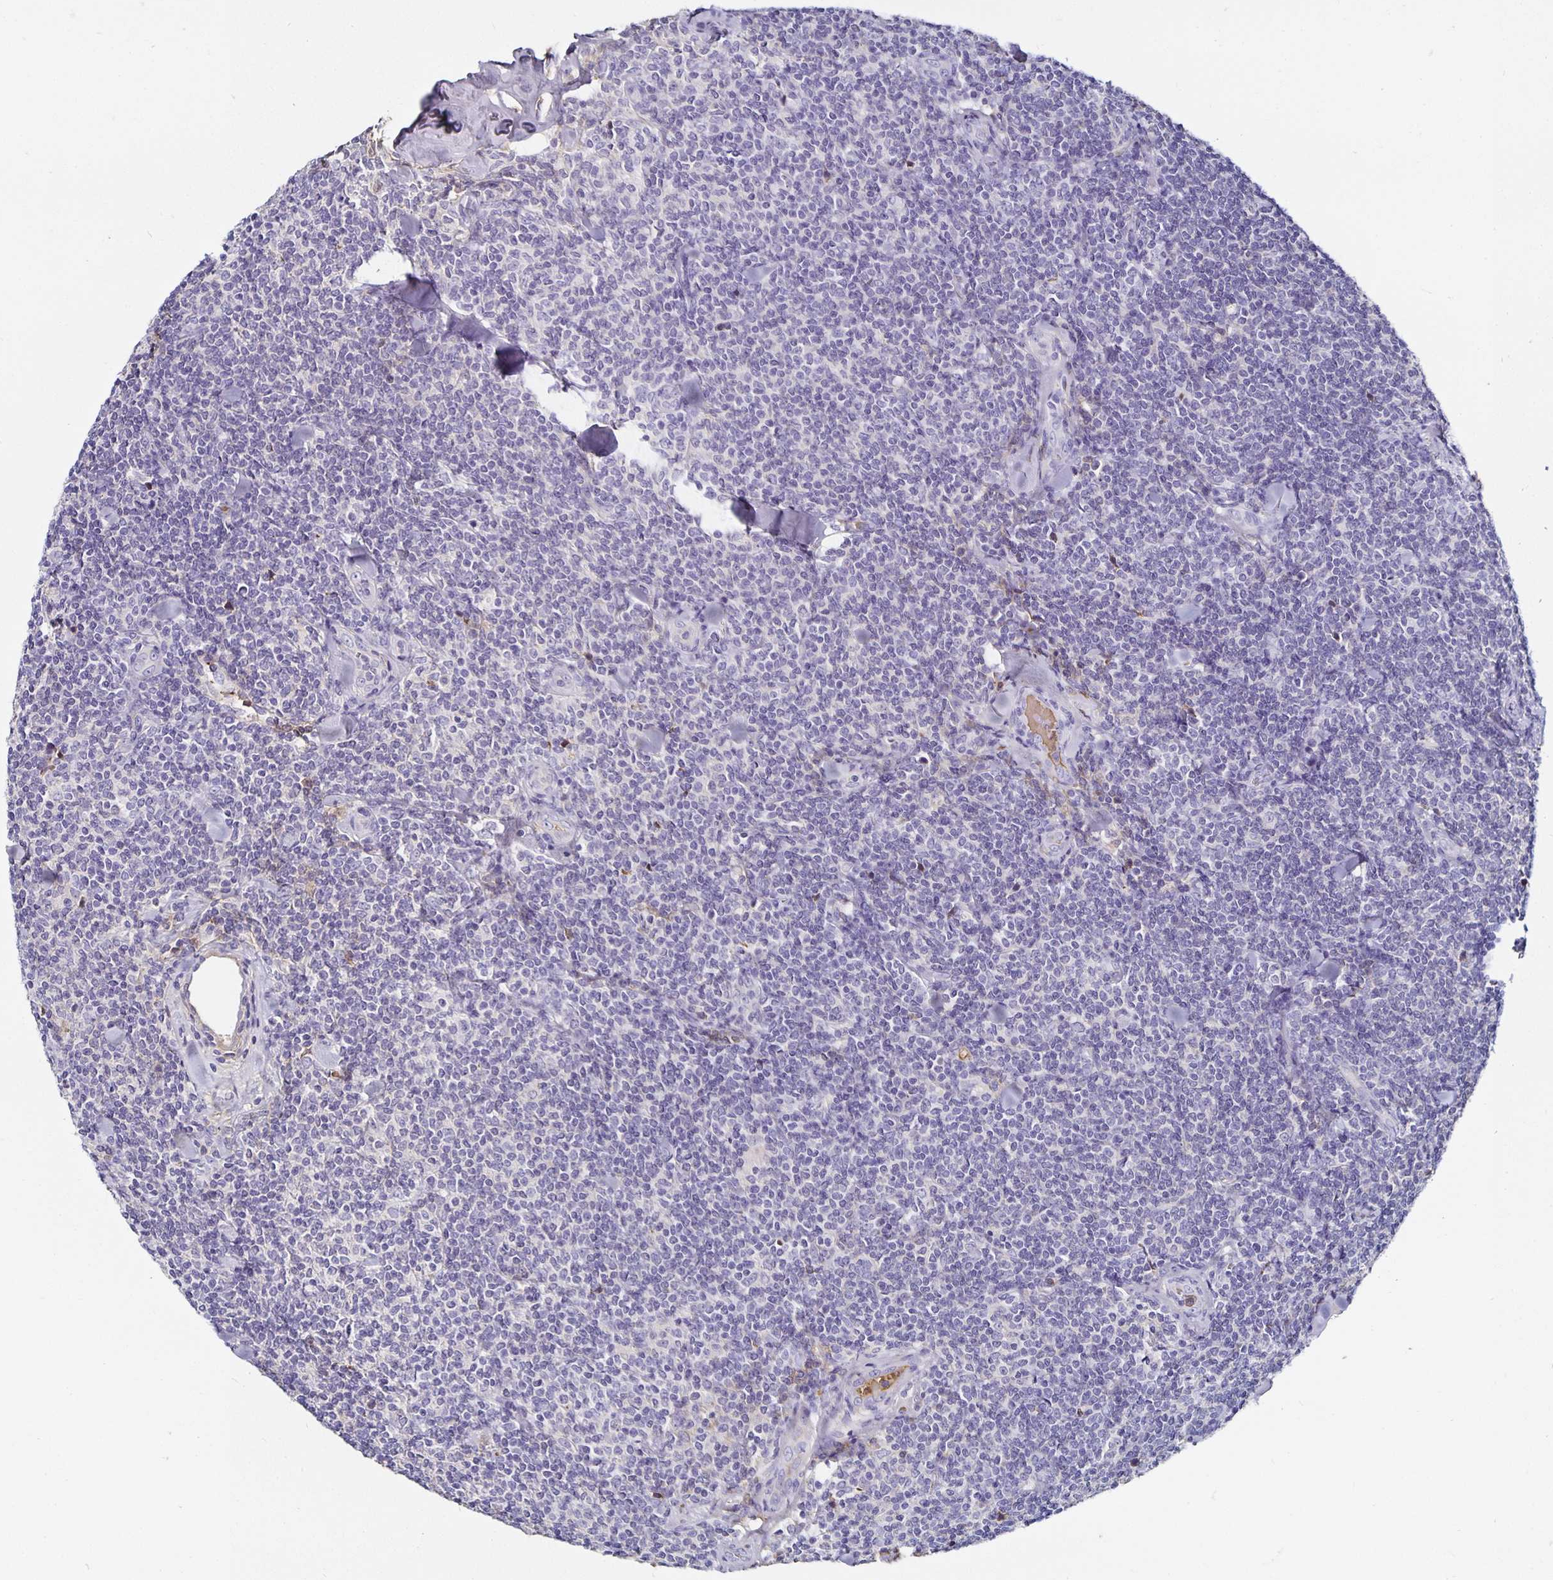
{"staining": {"intensity": "negative", "quantity": "none", "location": "none"}, "tissue": "lymphoma", "cell_type": "Tumor cells", "image_type": "cancer", "snomed": [{"axis": "morphology", "description": "Malignant lymphoma, non-Hodgkin's type, Low grade"}, {"axis": "topography", "description": "Lymph node"}], "caption": "Immunohistochemistry (IHC) of human lymphoma demonstrates no positivity in tumor cells.", "gene": "TTR", "patient": {"sex": "female", "age": 56}}